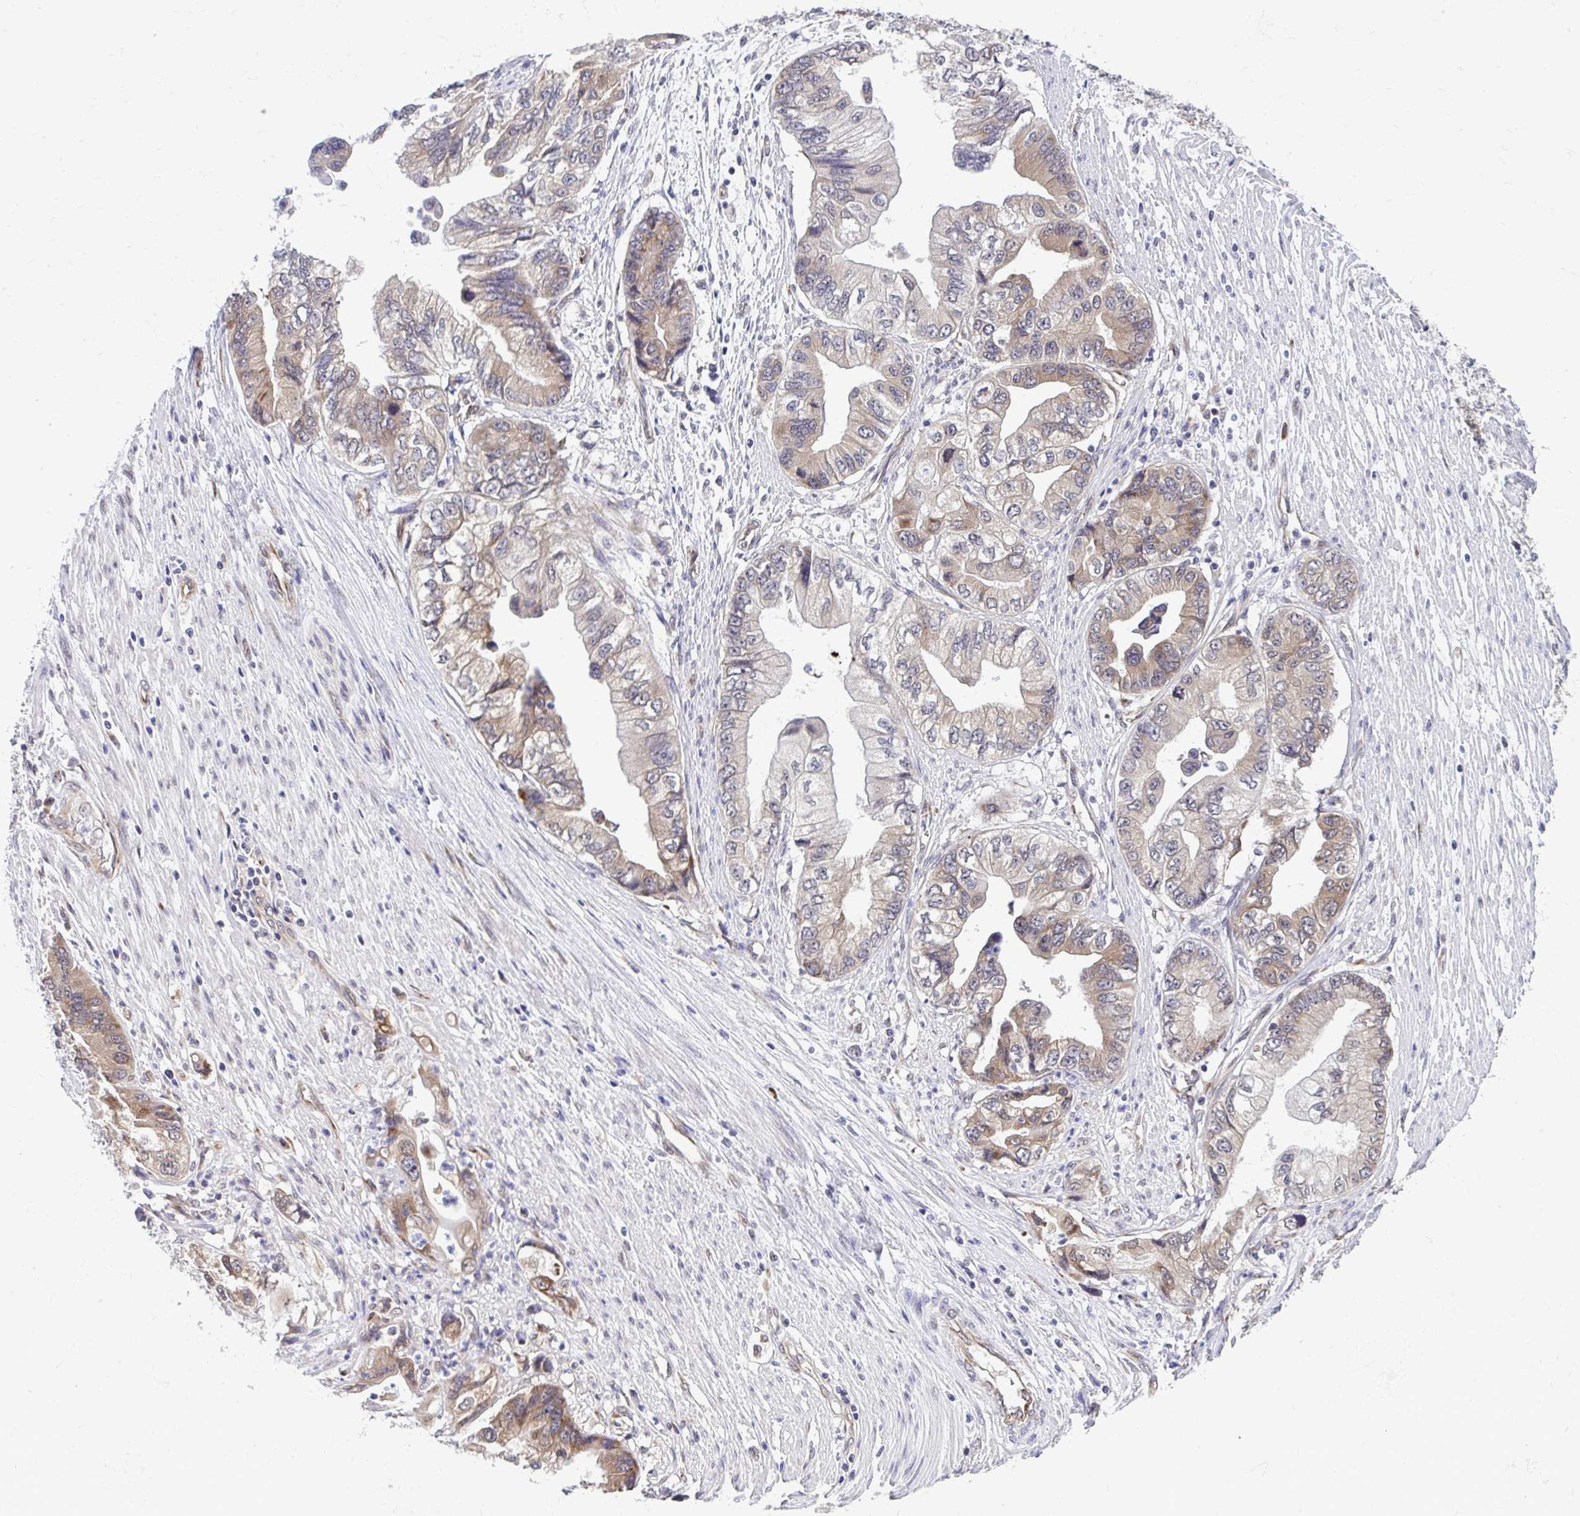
{"staining": {"intensity": "moderate", "quantity": "25%-75%", "location": "cytoplasmic/membranous"}, "tissue": "stomach cancer", "cell_type": "Tumor cells", "image_type": "cancer", "snomed": [{"axis": "morphology", "description": "Adenocarcinoma, NOS"}, {"axis": "topography", "description": "Pancreas"}, {"axis": "topography", "description": "Stomach, upper"}], "caption": "DAB (3,3'-diaminobenzidine) immunohistochemical staining of adenocarcinoma (stomach) reveals moderate cytoplasmic/membranous protein staining in about 25%-75% of tumor cells. The protein is stained brown, and the nuclei are stained in blue (DAB (3,3'-diaminobenzidine) IHC with brightfield microscopy, high magnification).", "gene": "SELENON", "patient": {"sex": "male", "age": 77}}